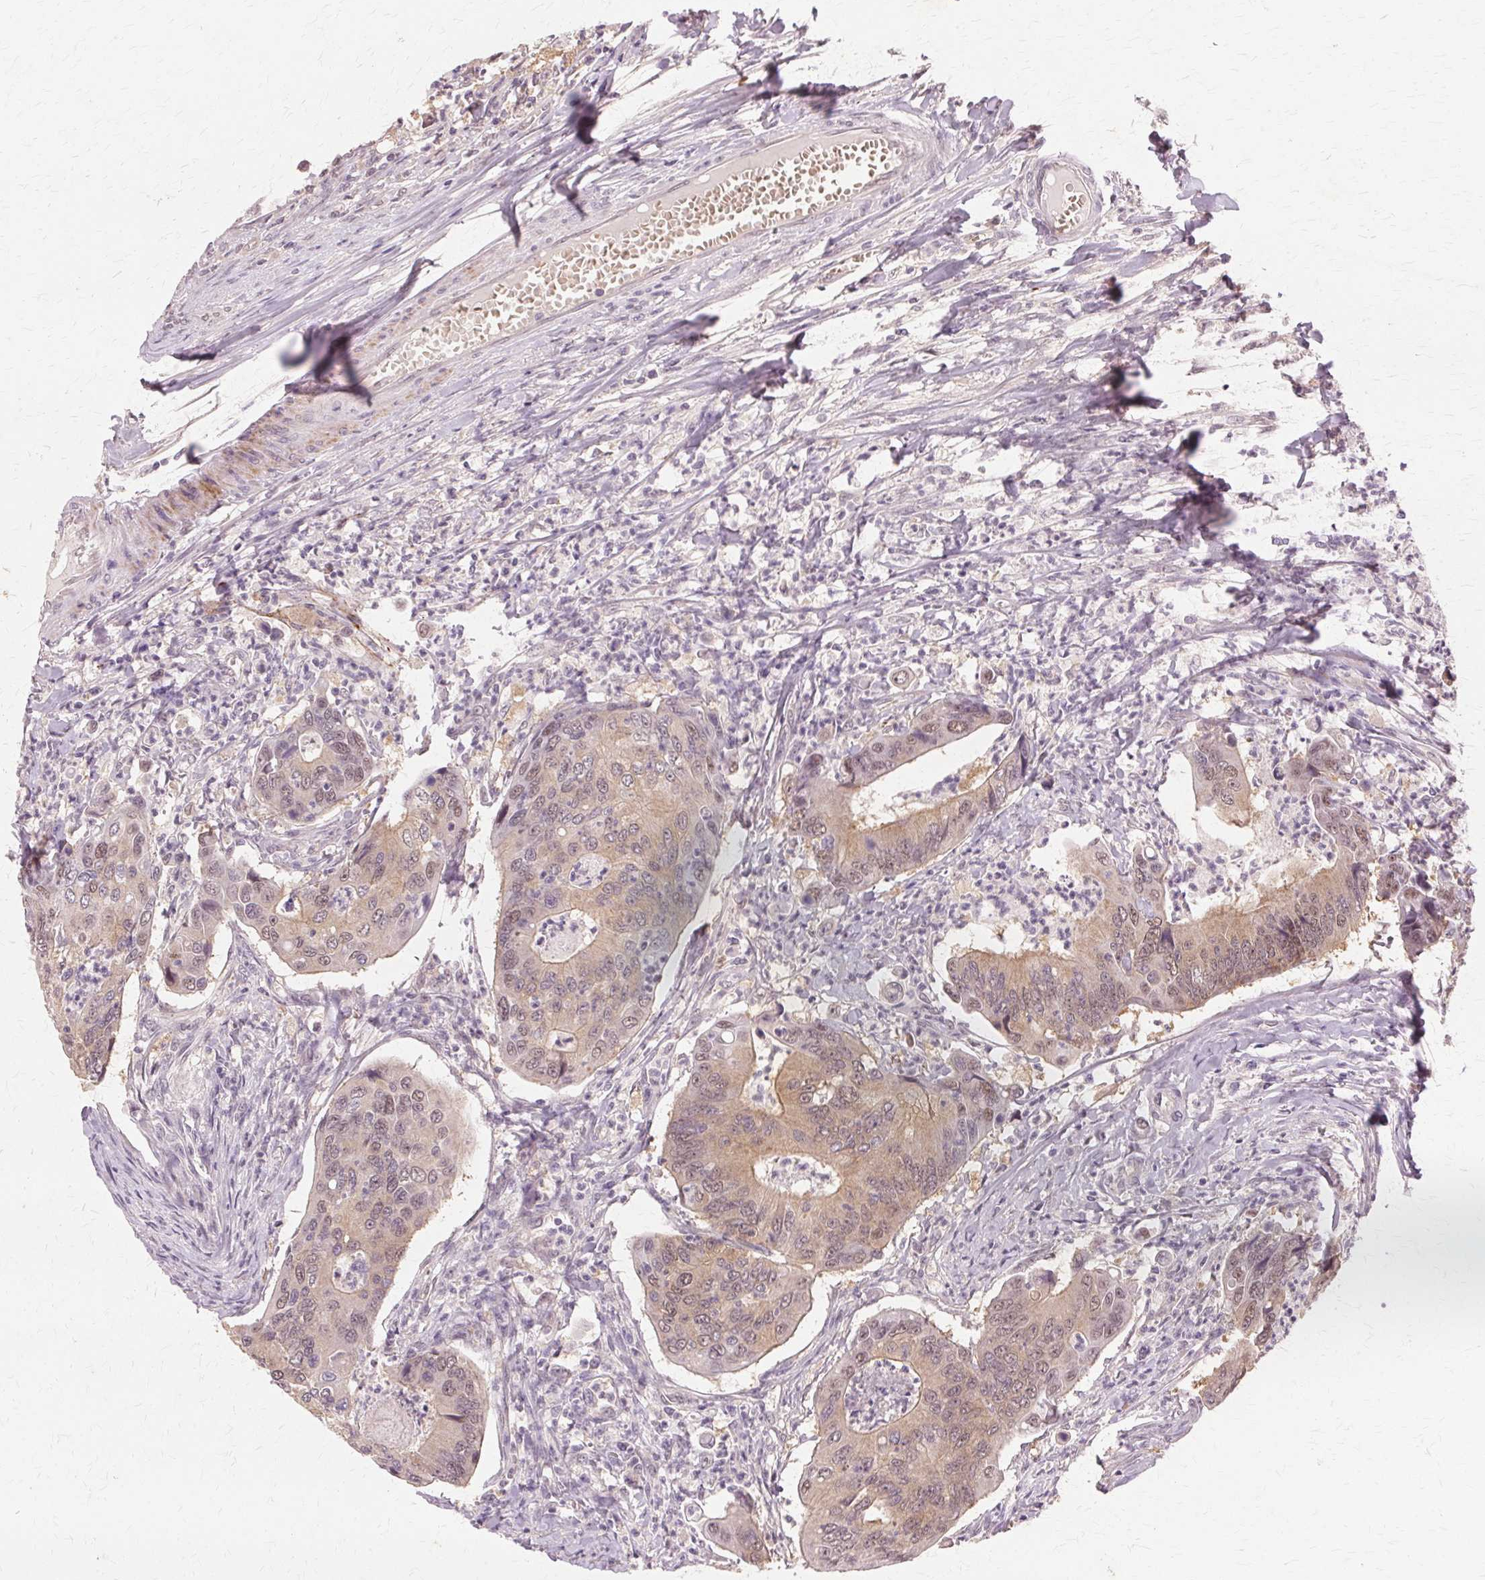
{"staining": {"intensity": "weak", "quantity": "25%-75%", "location": "cytoplasmic/membranous"}, "tissue": "colorectal cancer", "cell_type": "Tumor cells", "image_type": "cancer", "snomed": [{"axis": "morphology", "description": "Adenocarcinoma, NOS"}, {"axis": "topography", "description": "Colon"}], "caption": "A low amount of weak cytoplasmic/membranous positivity is seen in approximately 25%-75% of tumor cells in colorectal cancer tissue. Nuclei are stained in blue.", "gene": "PRMT5", "patient": {"sex": "female", "age": 67}}